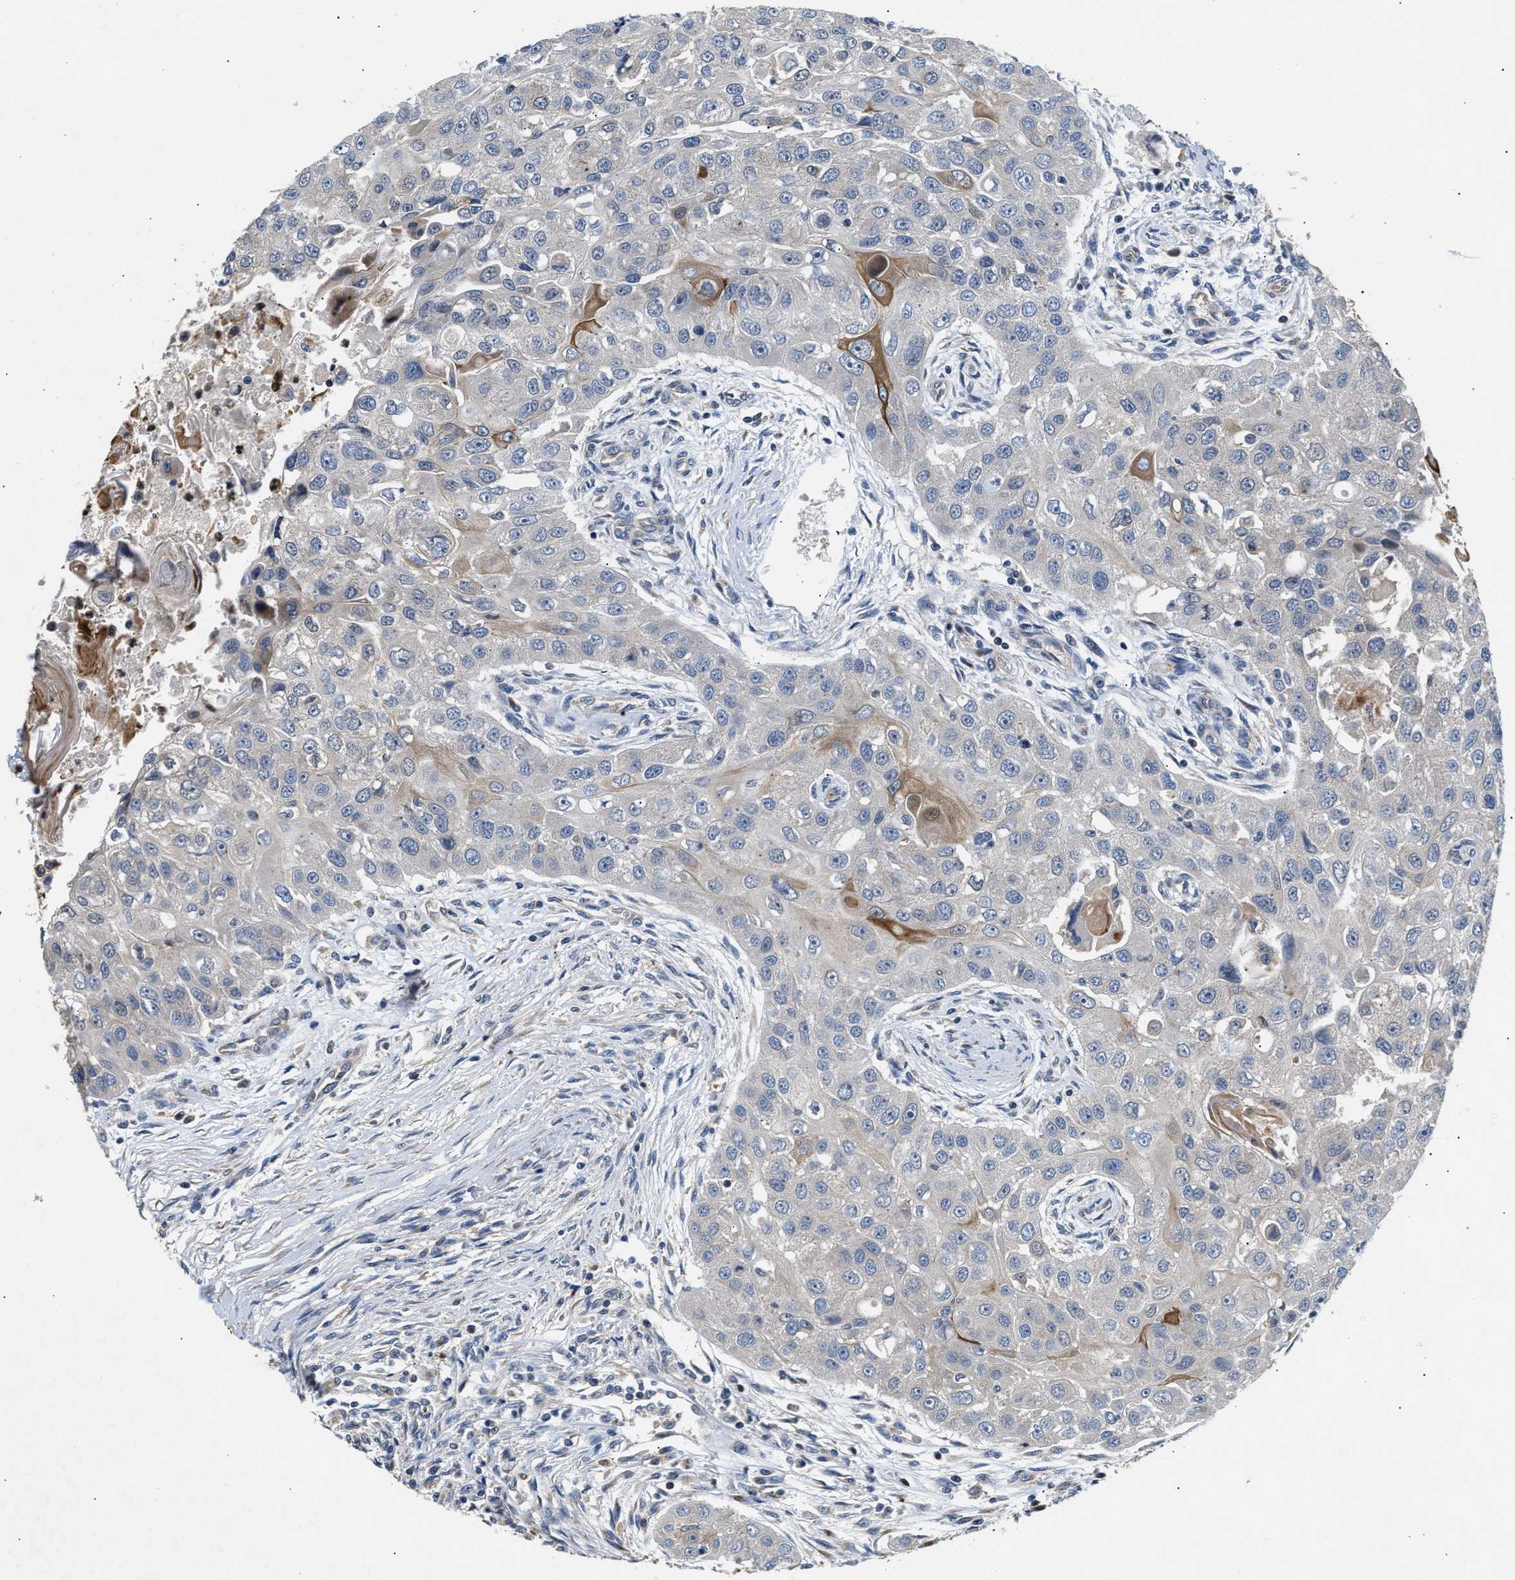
{"staining": {"intensity": "moderate", "quantity": "<25%", "location": "cytoplasmic/membranous"}, "tissue": "head and neck cancer", "cell_type": "Tumor cells", "image_type": "cancer", "snomed": [{"axis": "morphology", "description": "Normal tissue, NOS"}, {"axis": "morphology", "description": "Squamous cell carcinoma, NOS"}, {"axis": "topography", "description": "Skeletal muscle"}, {"axis": "topography", "description": "Head-Neck"}], "caption": "High-magnification brightfield microscopy of head and neck cancer stained with DAB (3,3'-diaminobenzidine) (brown) and counterstained with hematoxylin (blue). tumor cells exhibit moderate cytoplasmic/membranous staining is present in about<25% of cells.", "gene": "CHUK", "patient": {"sex": "male", "age": 51}}